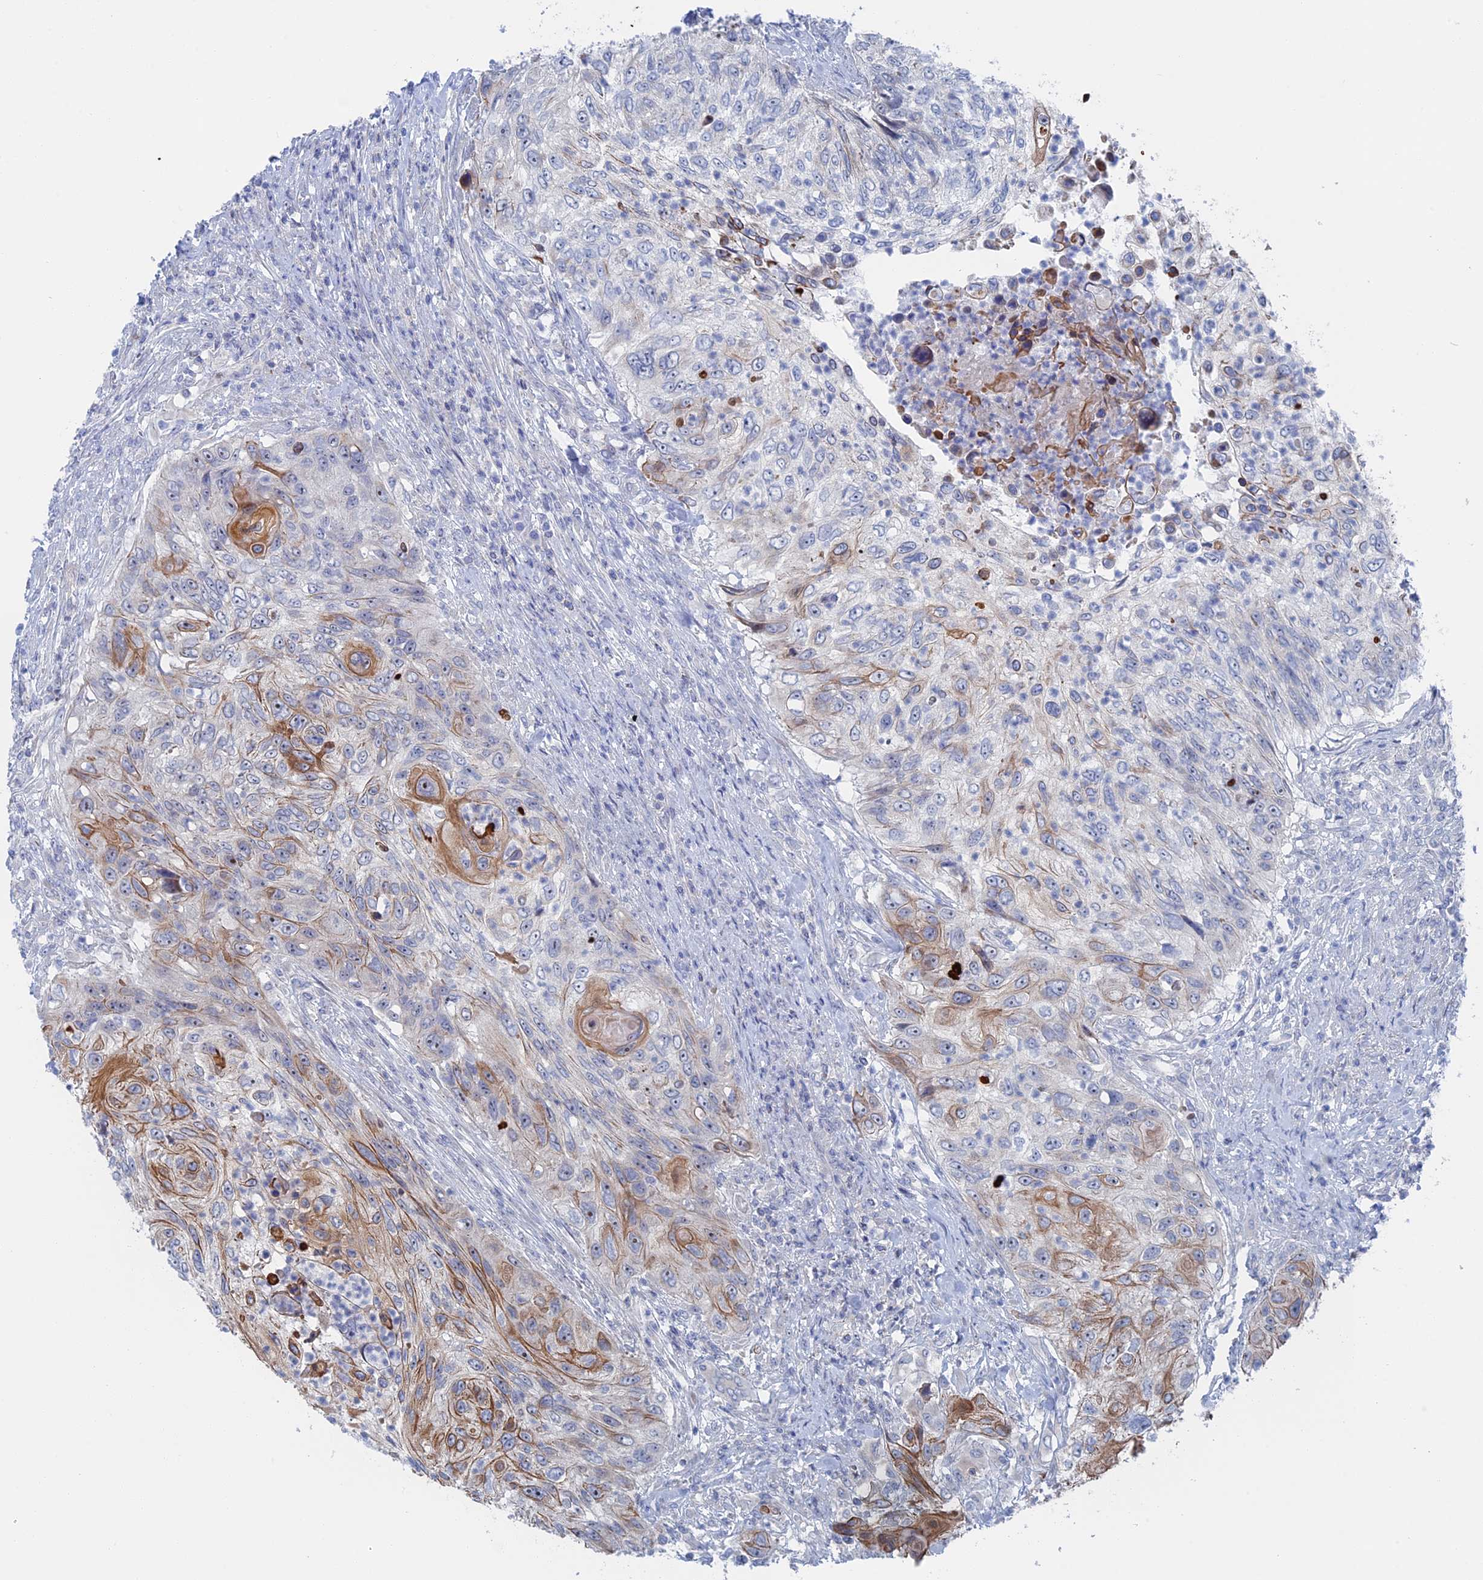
{"staining": {"intensity": "moderate", "quantity": "<25%", "location": "cytoplasmic/membranous"}, "tissue": "urothelial cancer", "cell_type": "Tumor cells", "image_type": "cancer", "snomed": [{"axis": "morphology", "description": "Urothelial carcinoma, High grade"}, {"axis": "topography", "description": "Urinary bladder"}], "caption": "Moderate cytoplasmic/membranous staining is appreciated in approximately <25% of tumor cells in urothelial cancer.", "gene": "IL7", "patient": {"sex": "female", "age": 60}}